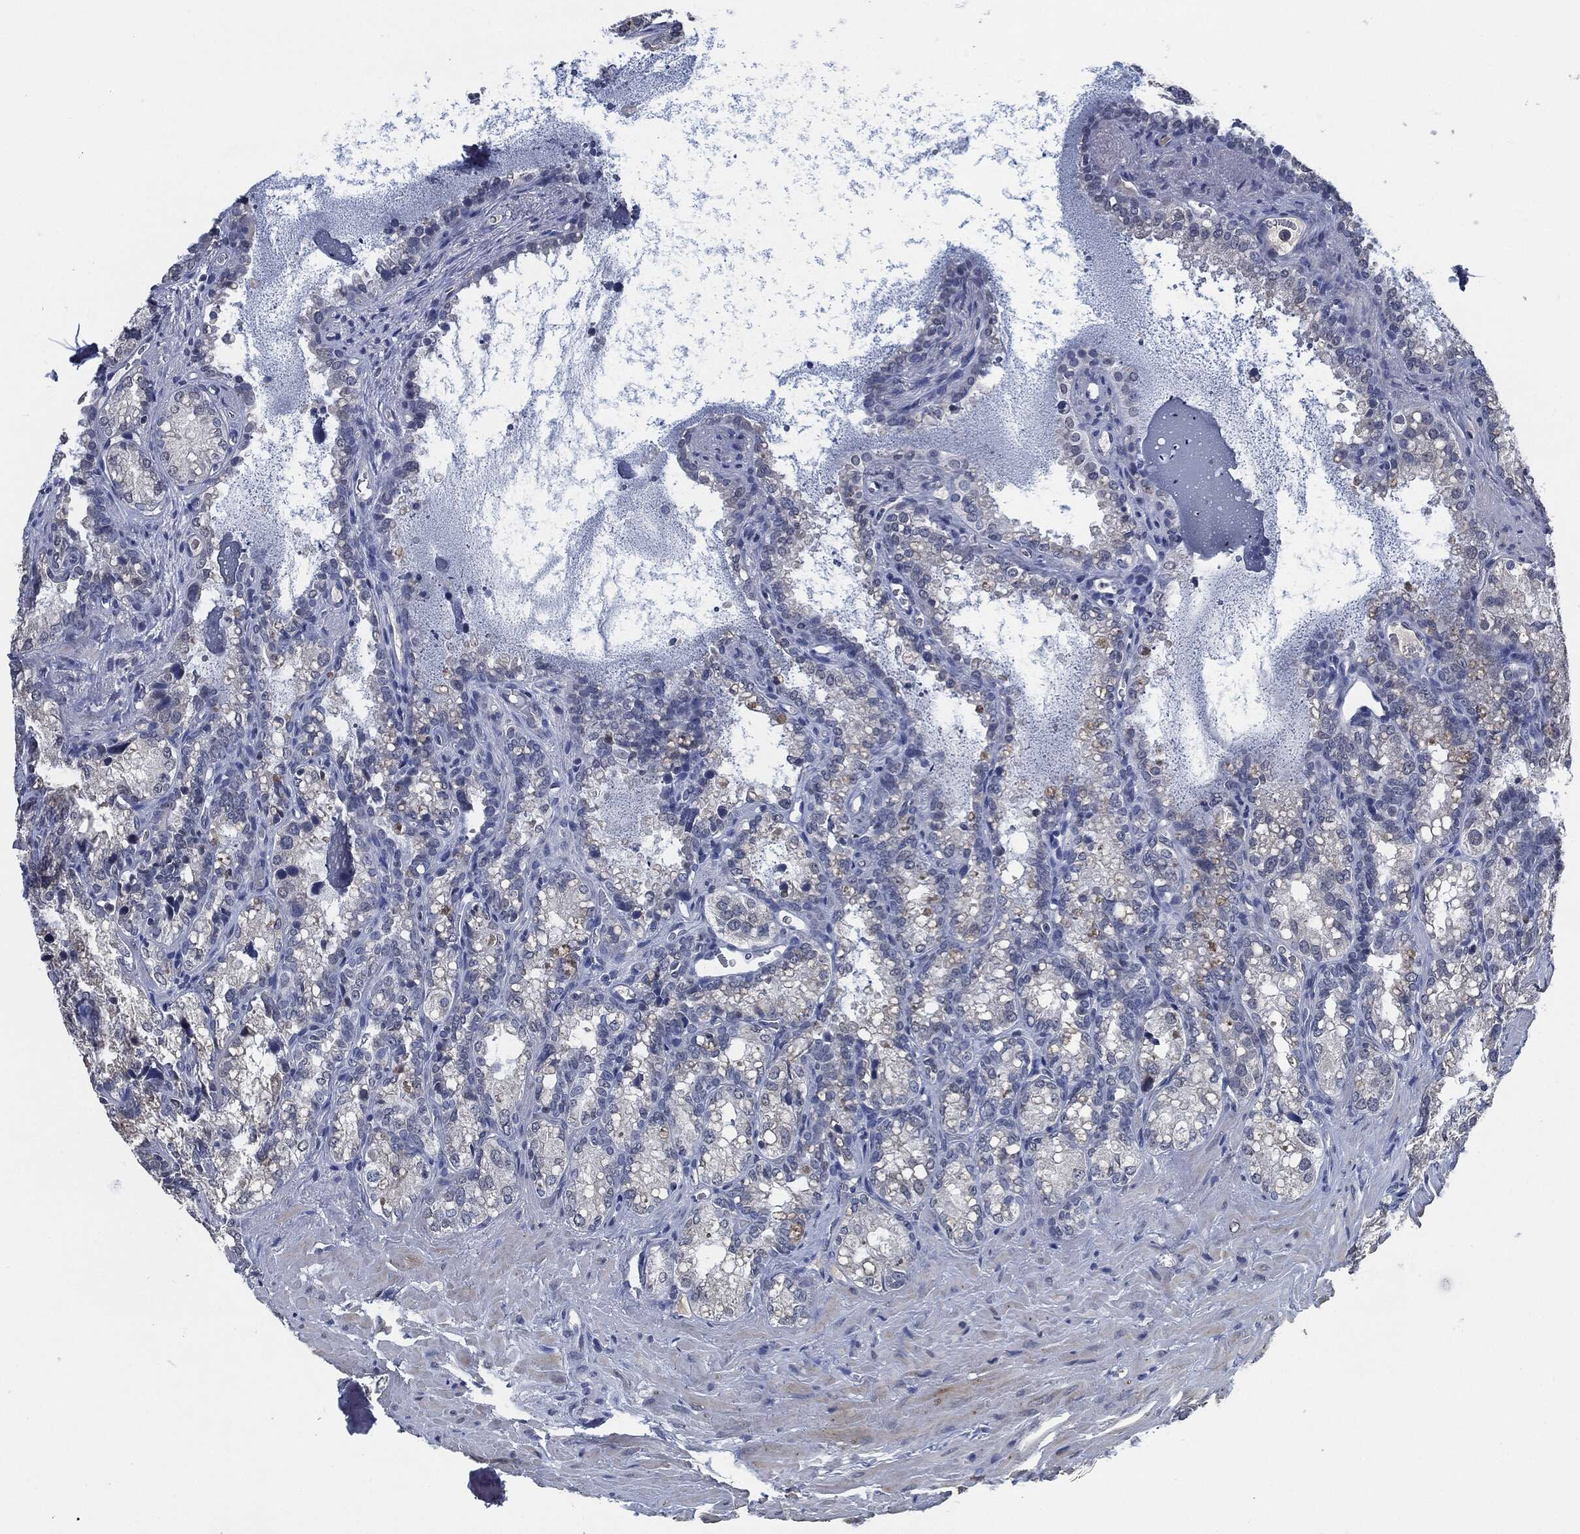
{"staining": {"intensity": "negative", "quantity": "none", "location": "none"}, "tissue": "seminal vesicle", "cell_type": "Glandular cells", "image_type": "normal", "snomed": [{"axis": "morphology", "description": "Normal tissue, NOS"}, {"axis": "topography", "description": "Seminal veicle"}], "caption": "The image reveals no staining of glandular cells in unremarkable seminal vesicle.", "gene": "IL2RG", "patient": {"sex": "male", "age": 68}}